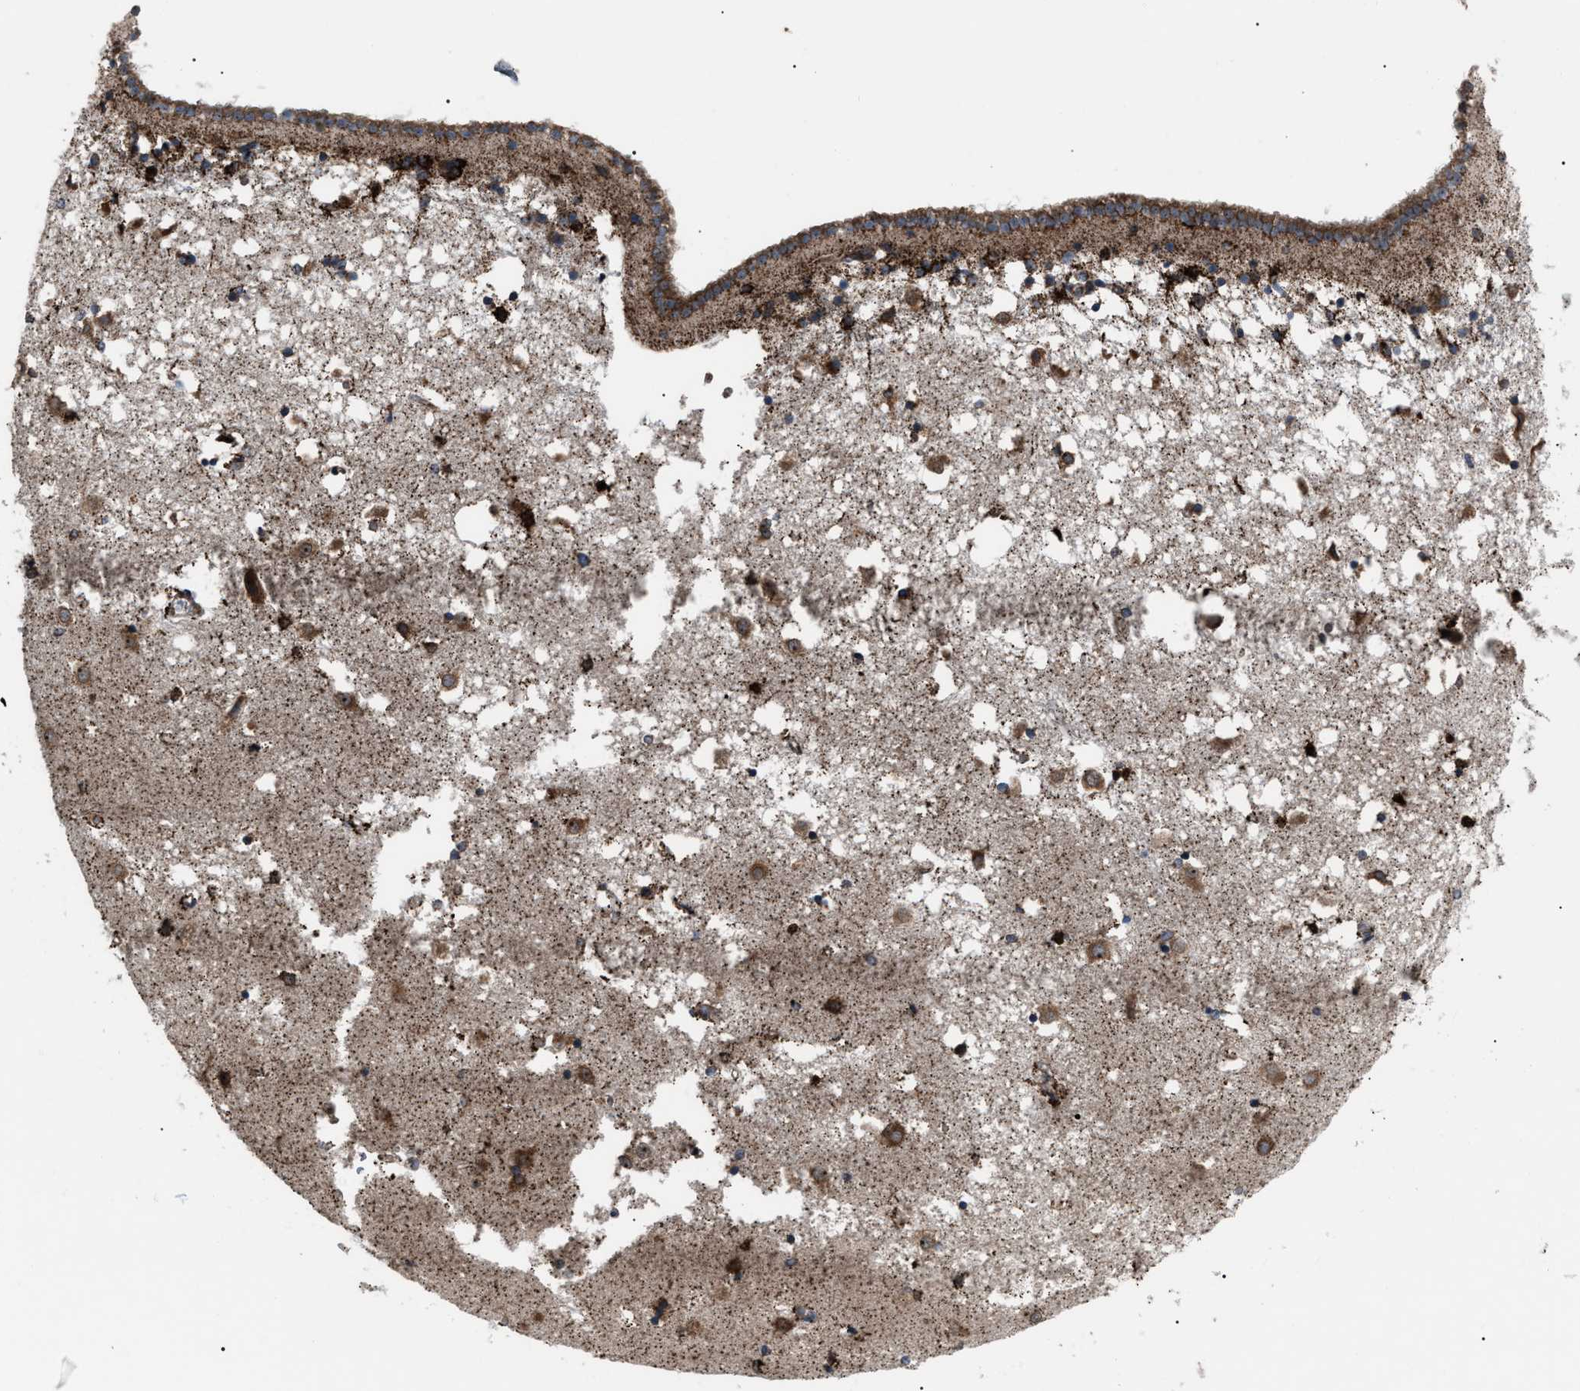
{"staining": {"intensity": "moderate", "quantity": "25%-75%", "location": "cytoplasmic/membranous"}, "tissue": "caudate", "cell_type": "Glial cells", "image_type": "normal", "snomed": [{"axis": "morphology", "description": "Normal tissue, NOS"}, {"axis": "topography", "description": "Lateral ventricle wall"}], "caption": "Protein positivity by immunohistochemistry (IHC) displays moderate cytoplasmic/membranous expression in approximately 25%-75% of glial cells in benign caudate. Immunohistochemistry stains the protein in brown and the nuclei are stained blue.", "gene": "AGO2", "patient": {"sex": "male", "age": 45}}